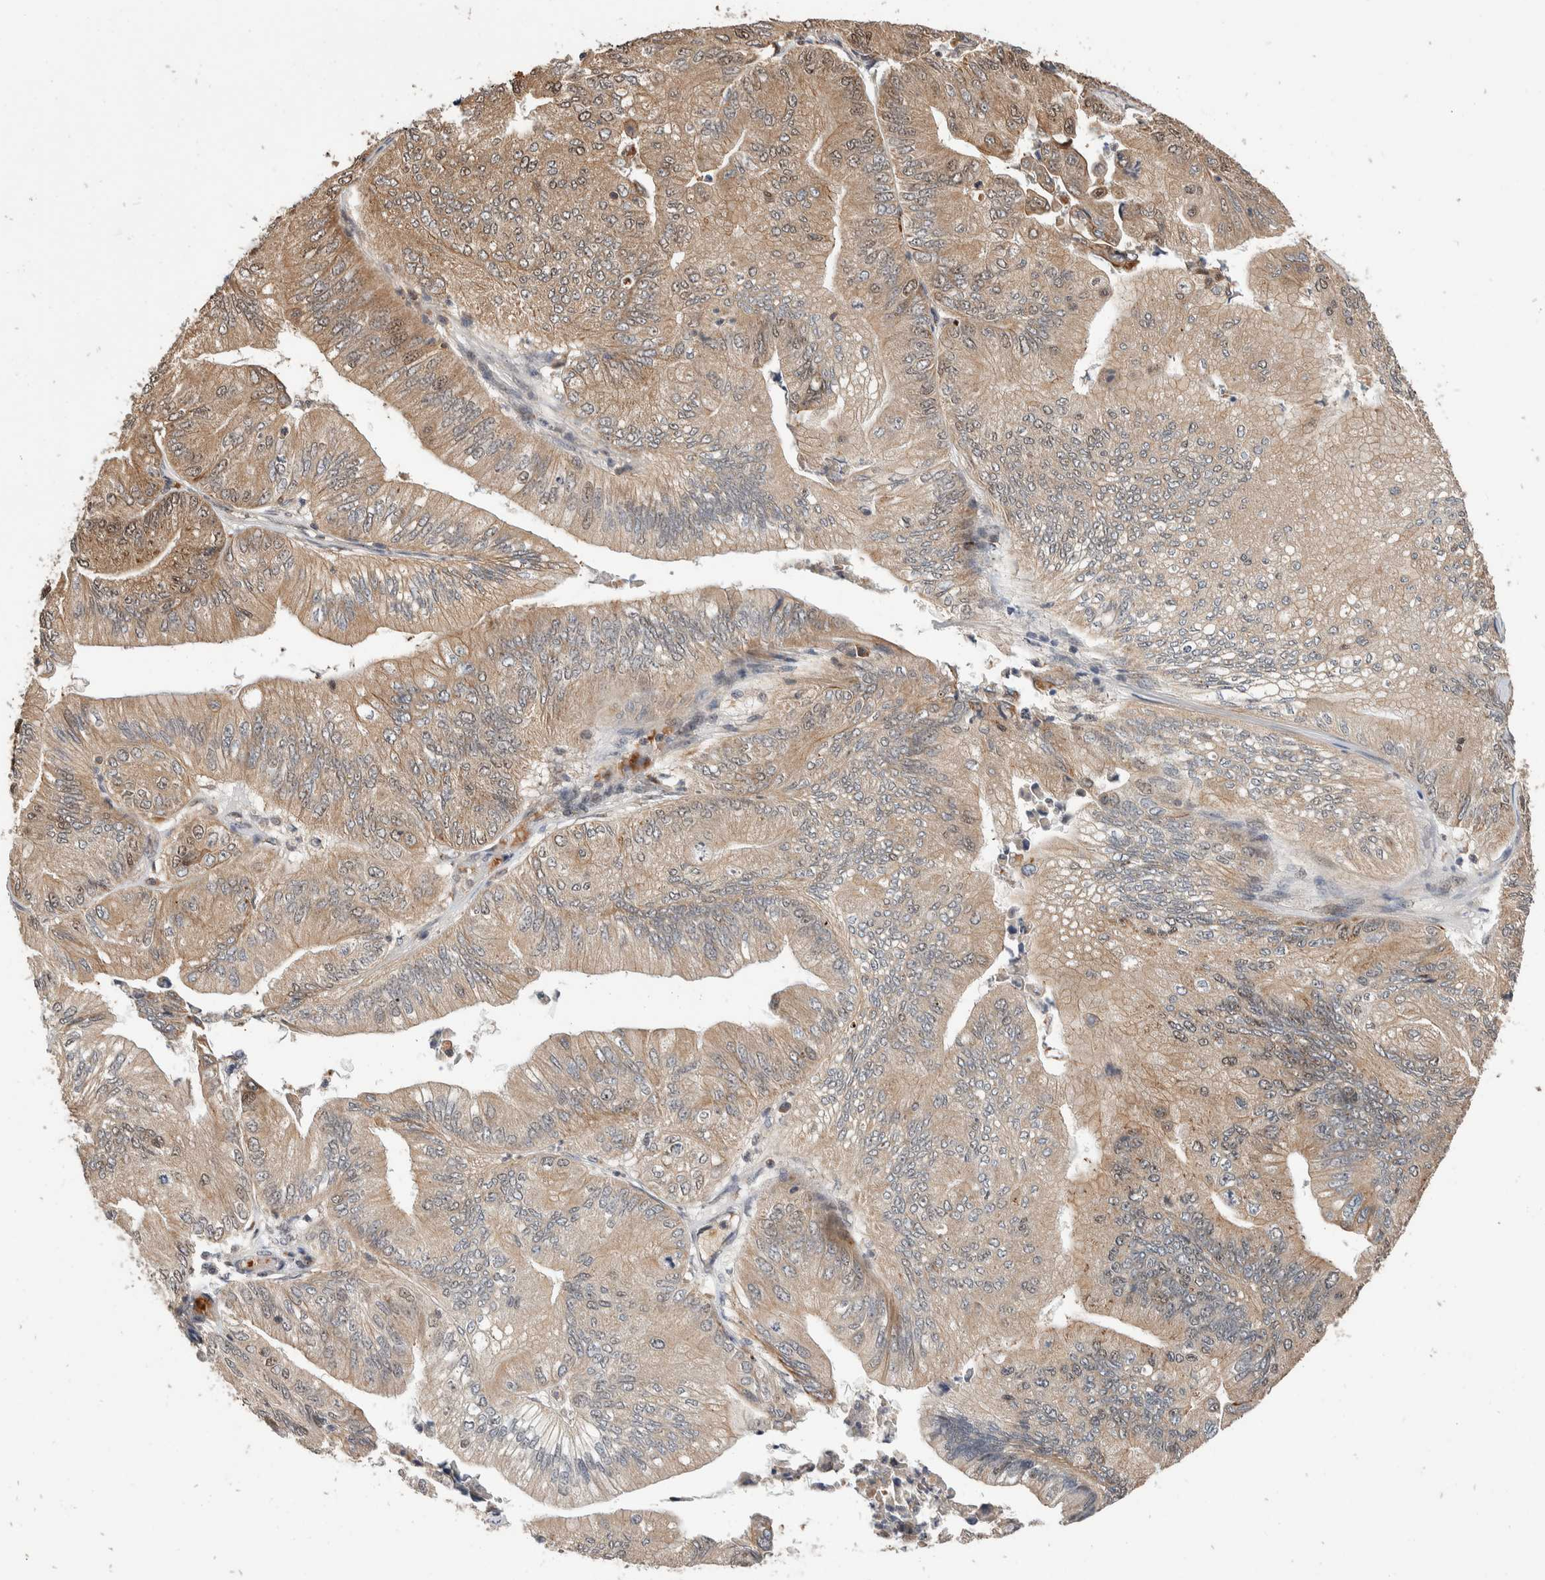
{"staining": {"intensity": "weak", "quantity": ">75%", "location": "cytoplasmic/membranous"}, "tissue": "ovarian cancer", "cell_type": "Tumor cells", "image_type": "cancer", "snomed": [{"axis": "morphology", "description": "Cystadenocarcinoma, mucinous, NOS"}, {"axis": "topography", "description": "Ovary"}], "caption": "This is a micrograph of immunohistochemistry (IHC) staining of ovarian cancer, which shows weak positivity in the cytoplasmic/membranous of tumor cells.", "gene": "ABHD11", "patient": {"sex": "female", "age": 61}}